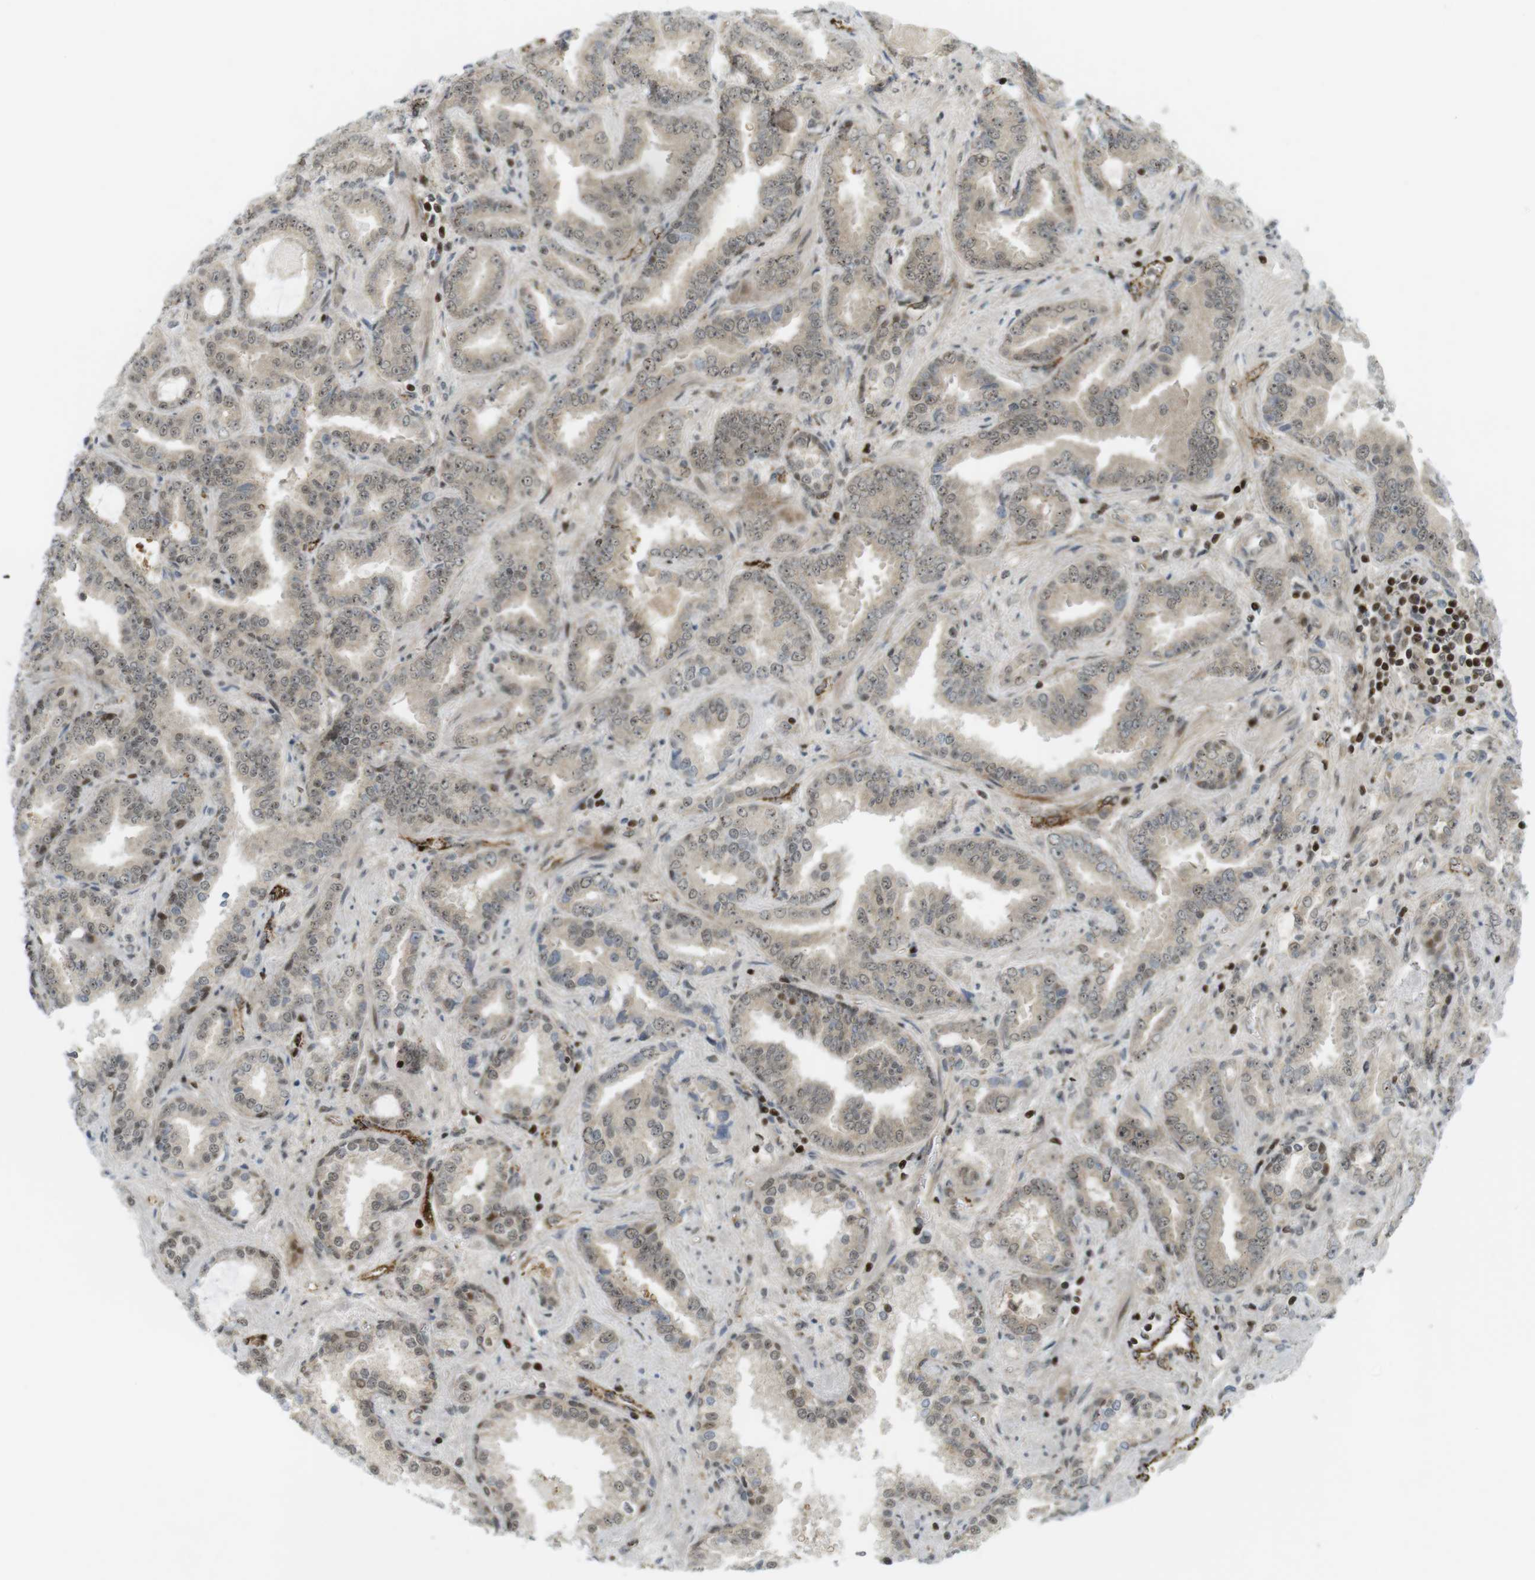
{"staining": {"intensity": "weak", "quantity": ">75%", "location": "cytoplasmic/membranous,nuclear"}, "tissue": "prostate cancer", "cell_type": "Tumor cells", "image_type": "cancer", "snomed": [{"axis": "morphology", "description": "Adenocarcinoma, Low grade"}, {"axis": "topography", "description": "Prostate"}], "caption": "Immunohistochemical staining of human low-grade adenocarcinoma (prostate) shows low levels of weak cytoplasmic/membranous and nuclear protein expression in about >75% of tumor cells.", "gene": "PPP1R13B", "patient": {"sex": "male", "age": 60}}